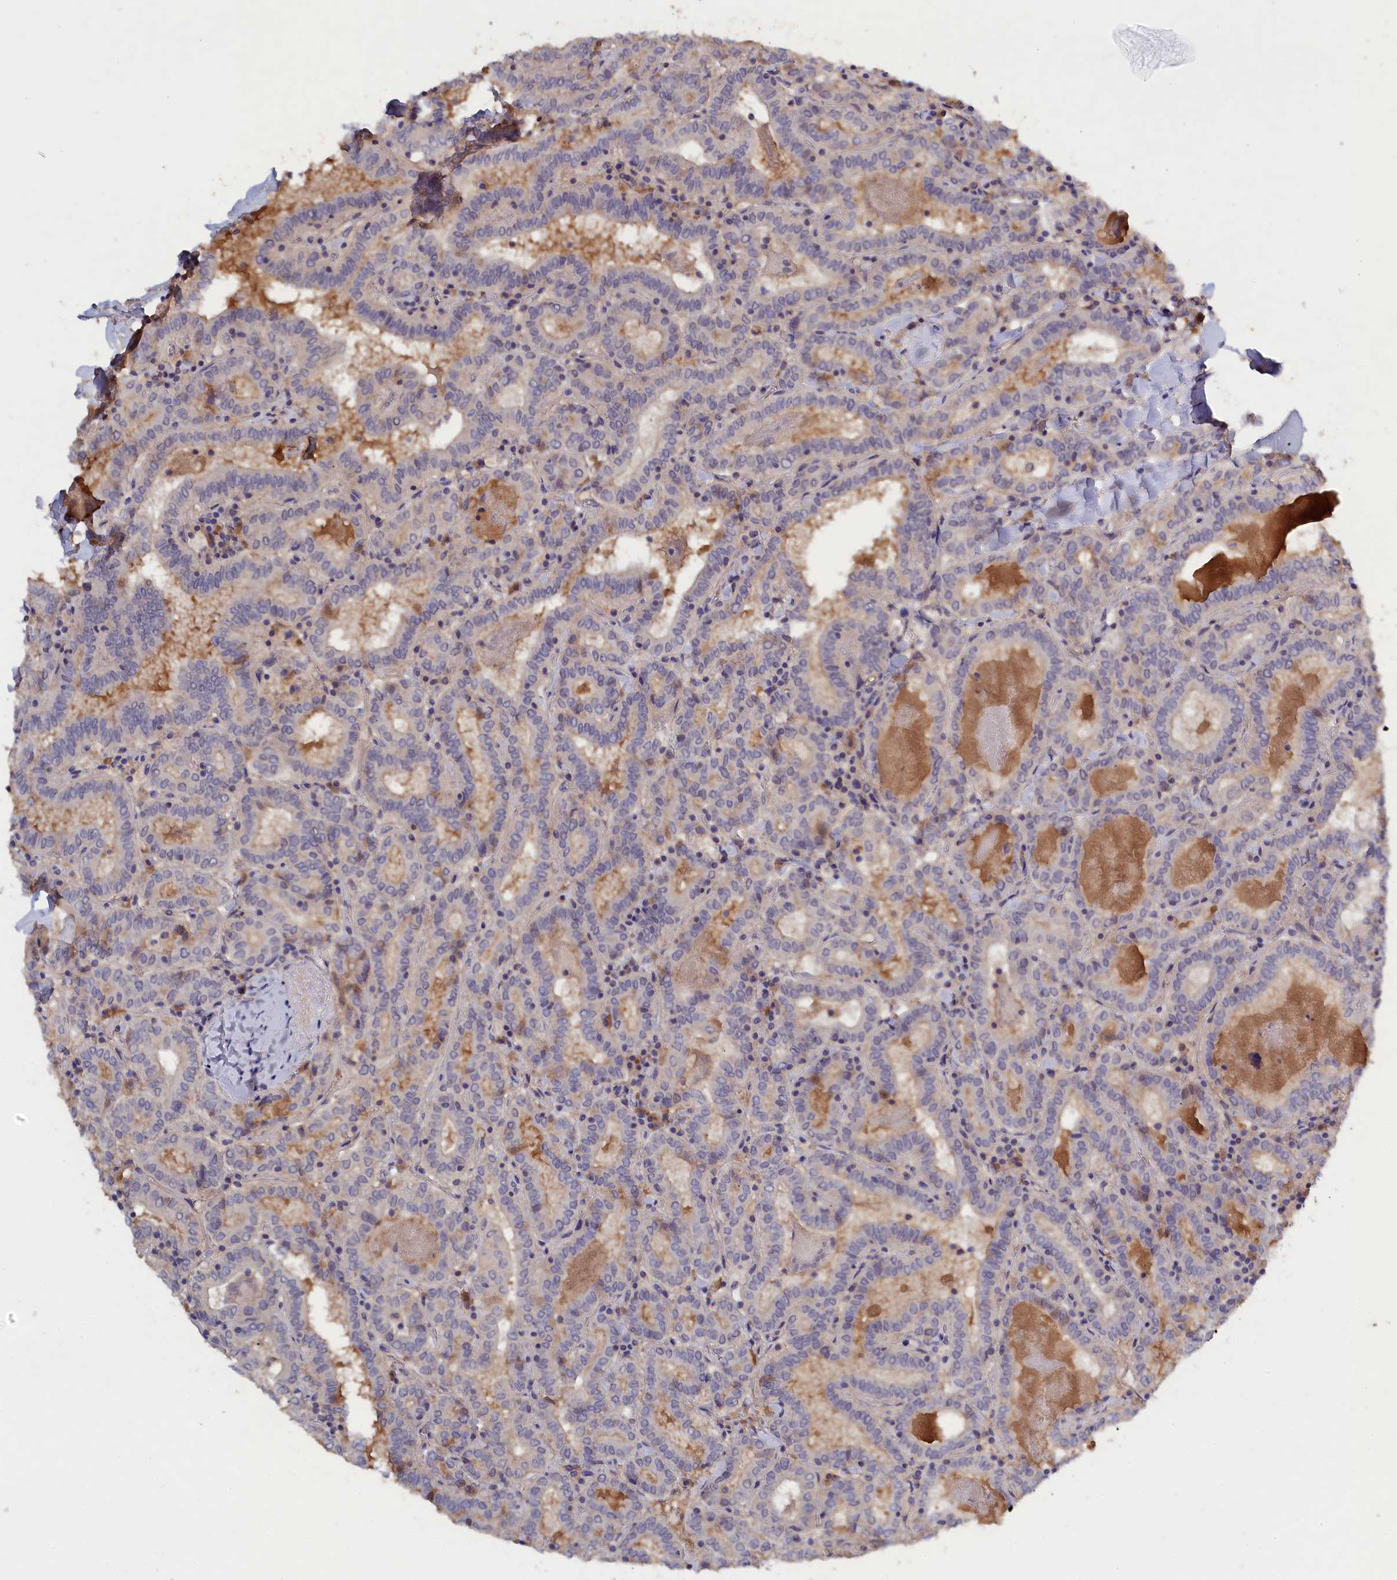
{"staining": {"intensity": "negative", "quantity": "none", "location": "none"}, "tissue": "thyroid cancer", "cell_type": "Tumor cells", "image_type": "cancer", "snomed": [{"axis": "morphology", "description": "Papillary adenocarcinoma, NOS"}, {"axis": "topography", "description": "Thyroid gland"}], "caption": "DAB (3,3'-diaminobenzidine) immunohistochemical staining of thyroid cancer (papillary adenocarcinoma) displays no significant expression in tumor cells.", "gene": "CELF5", "patient": {"sex": "female", "age": 72}}